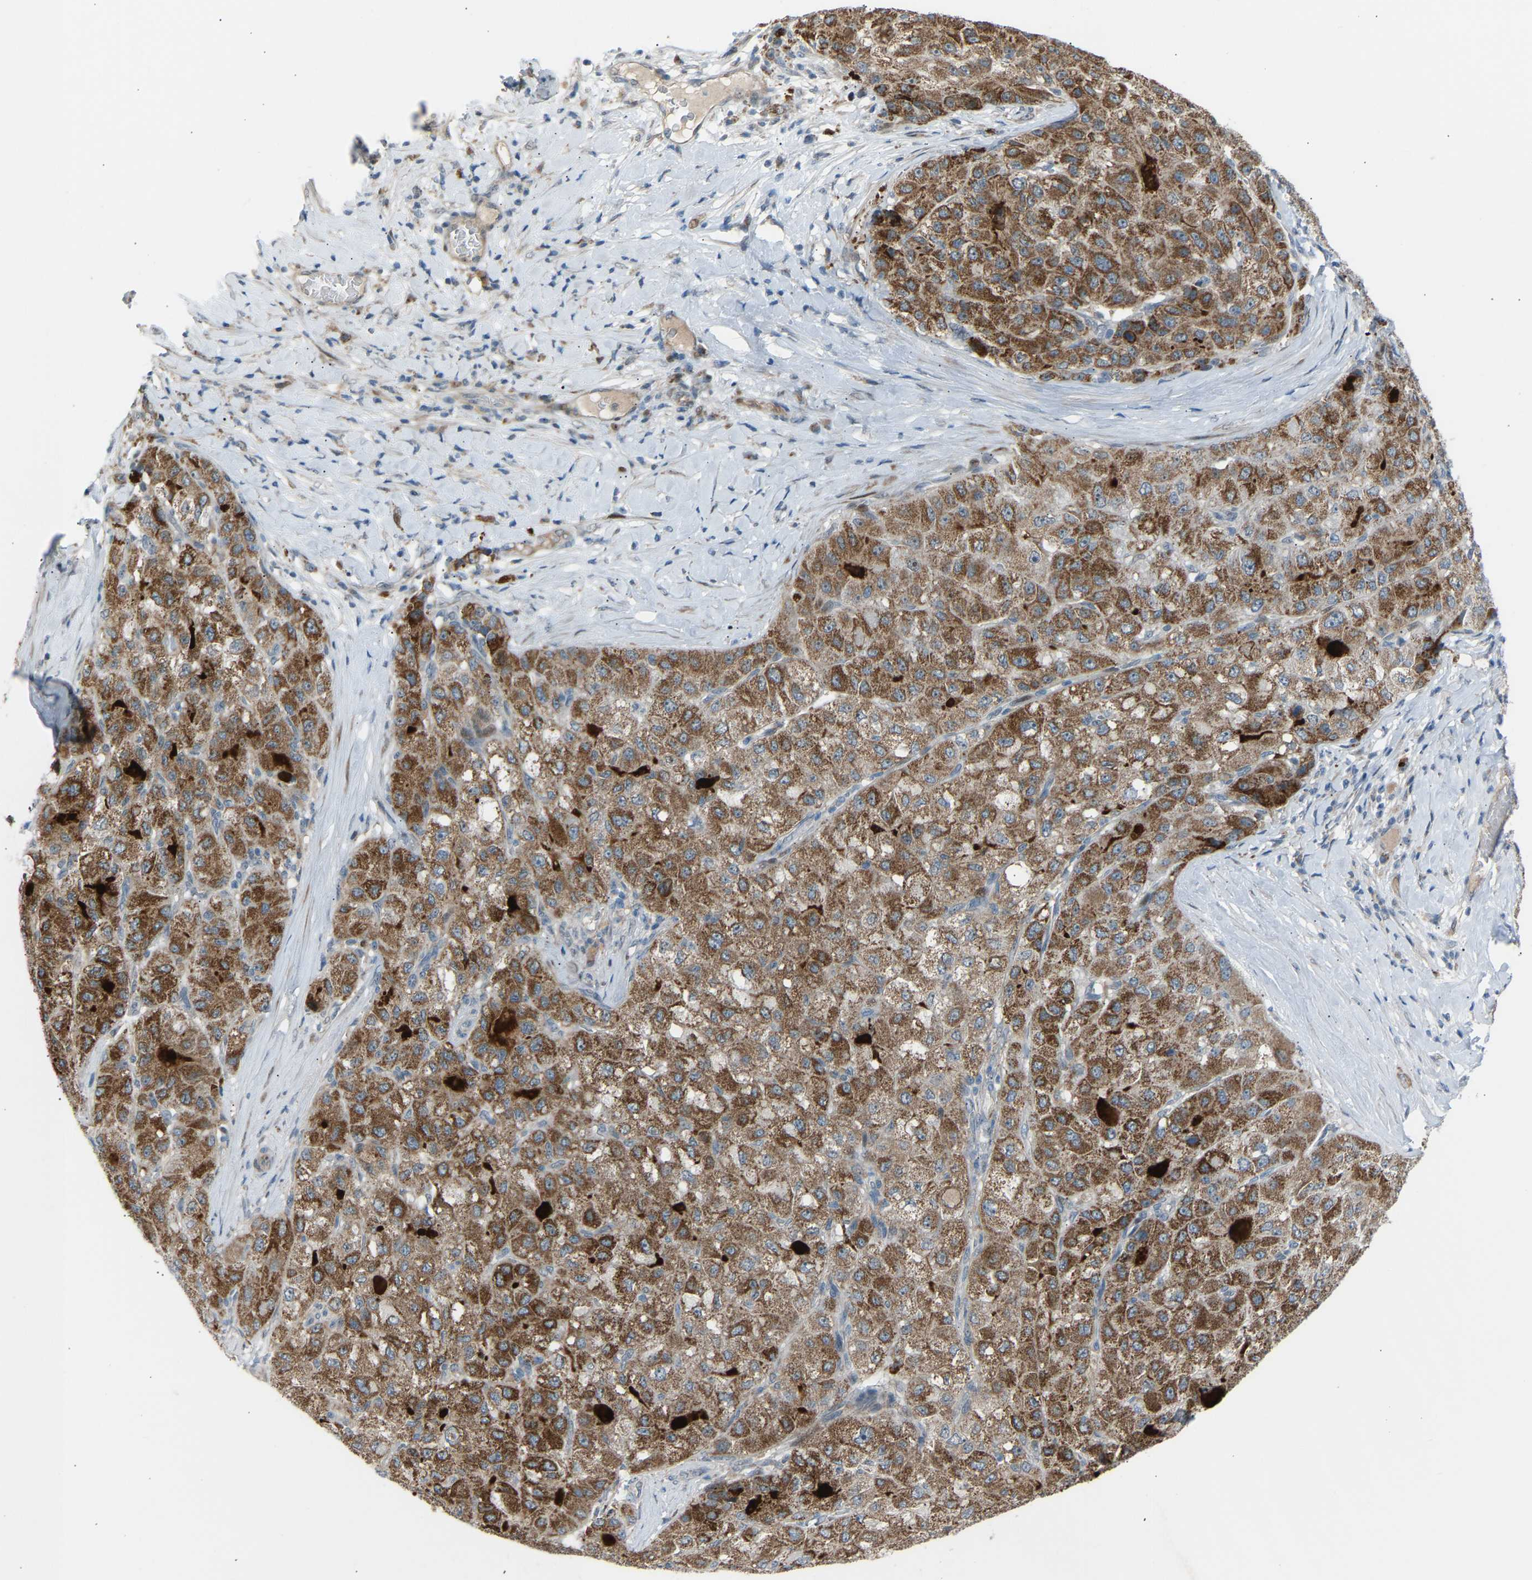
{"staining": {"intensity": "moderate", "quantity": ">75%", "location": "cytoplasmic/membranous"}, "tissue": "liver cancer", "cell_type": "Tumor cells", "image_type": "cancer", "snomed": [{"axis": "morphology", "description": "Carcinoma, Hepatocellular, NOS"}, {"axis": "topography", "description": "Liver"}], "caption": "Protein expression by immunohistochemistry shows moderate cytoplasmic/membranous positivity in about >75% of tumor cells in liver cancer.", "gene": "VPS41", "patient": {"sex": "male", "age": 80}}